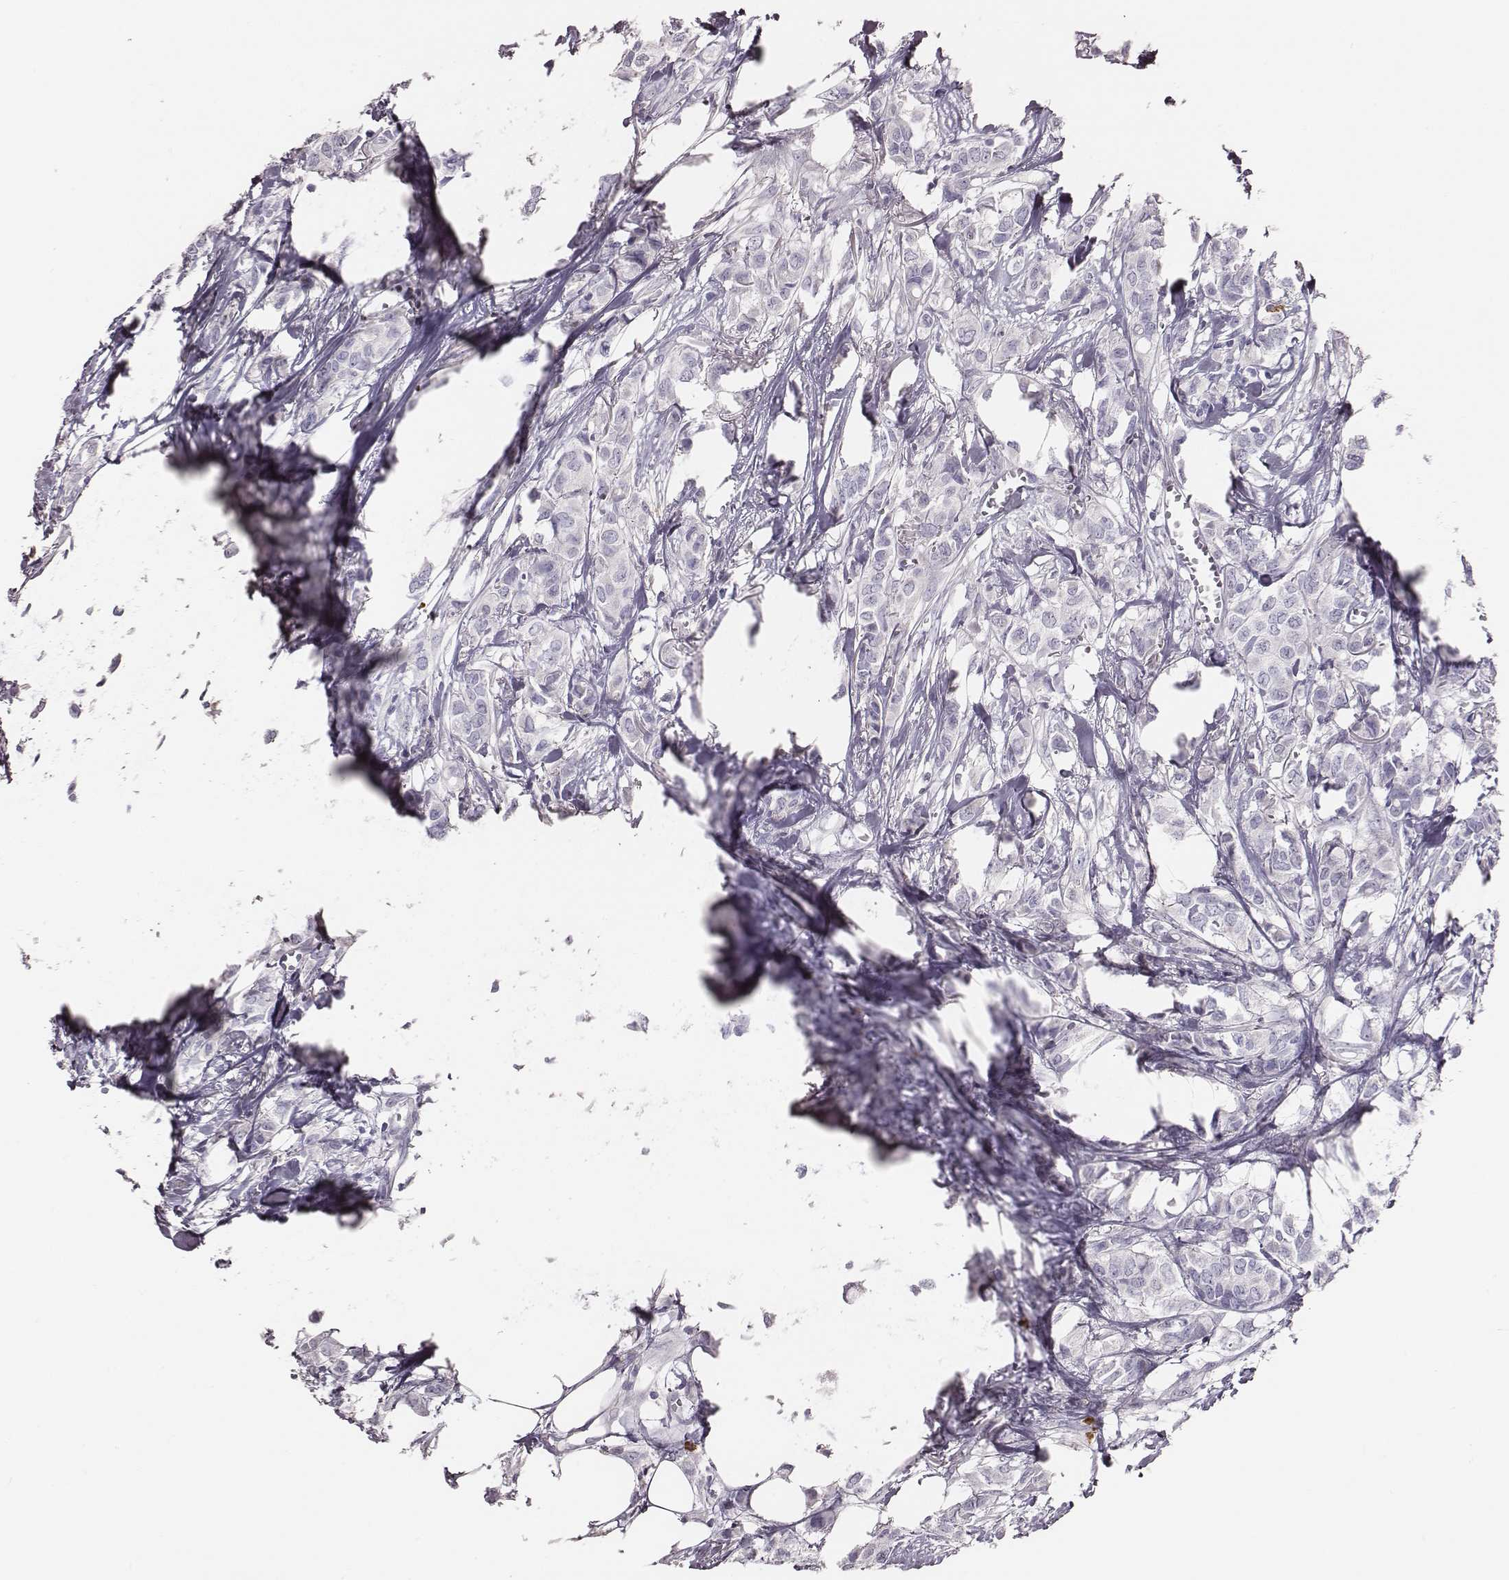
{"staining": {"intensity": "negative", "quantity": "none", "location": "none"}, "tissue": "breast cancer", "cell_type": "Tumor cells", "image_type": "cancer", "snomed": [{"axis": "morphology", "description": "Duct carcinoma"}, {"axis": "topography", "description": "Breast"}], "caption": "Tumor cells show no significant protein staining in breast cancer (intraductal carcinoma). (IHC, brightfield microscopy, high magnification).", "gene": "P2RY10", "patient": {"sex": "female", "age": 85}}